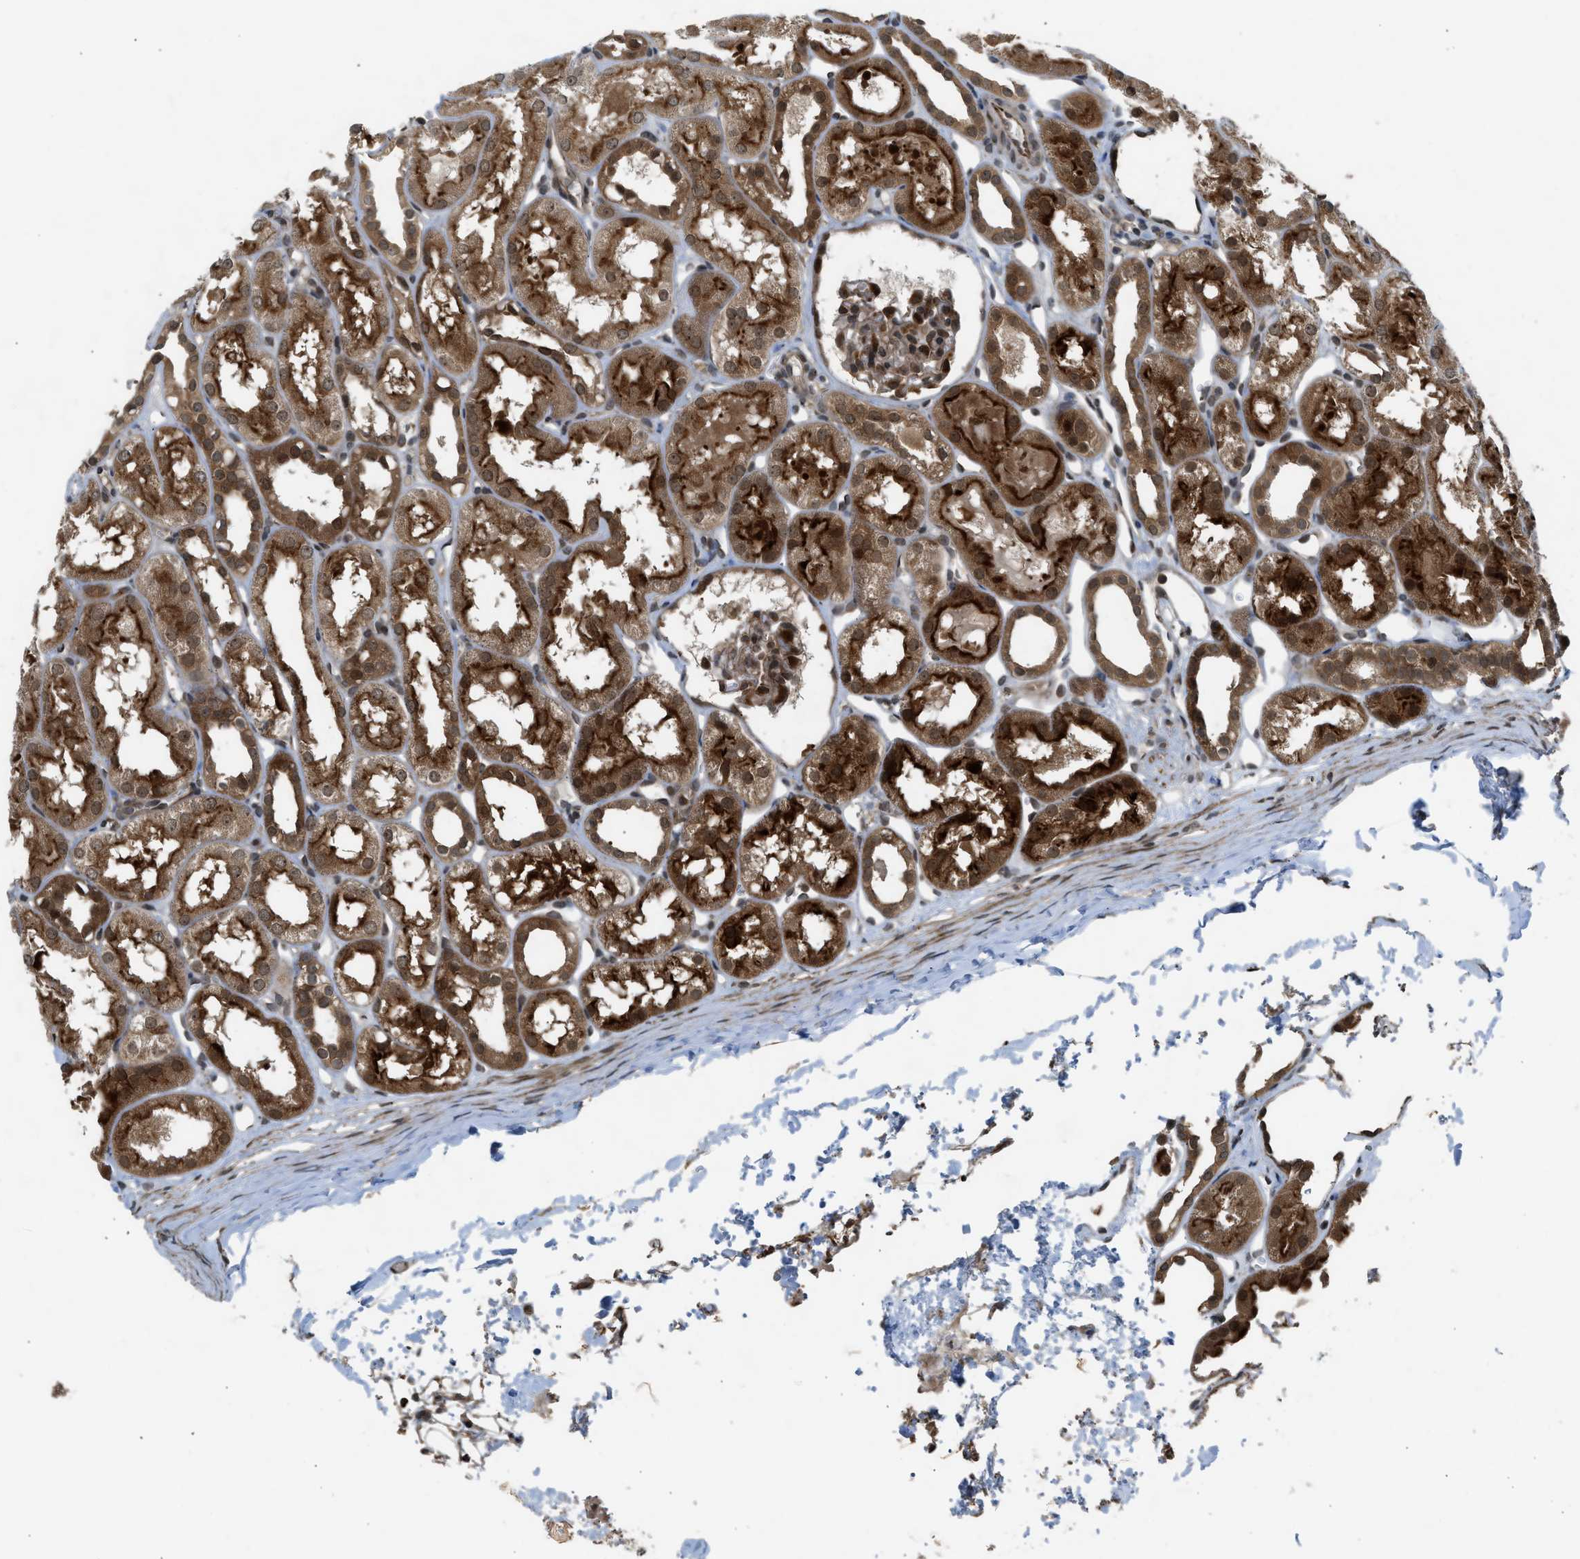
{"staining": {"intensity": "moderate", "quantity": "25%-75%", "location": "cytoplasmic/membranous,nuclear"}, "tissue": "kidney", "cell_type": "Cells in glomeruli", "image_type": "normal", "snomed": [{"axis": "morphology", "description": "Normal tissue, NOS"}, {"axis": "topography", "description": "Kidney"}, {"axis": "topography", "description": "Urinary bladder"}], "caption": "Kidney stained with DAB immunohistochemistry displays medium levels of moderate cytoplasmic/membranous,nuclear staining in about 25%-75% of cells in glomeruli. (Stains: DAB (3,3'-diaminobenzidine) in brown, nuclei in blue, Microscopy: brightfield microscopy at high magnification).", "gene": "TXNL1", "patient": {"sex": "male", "age": 16}}